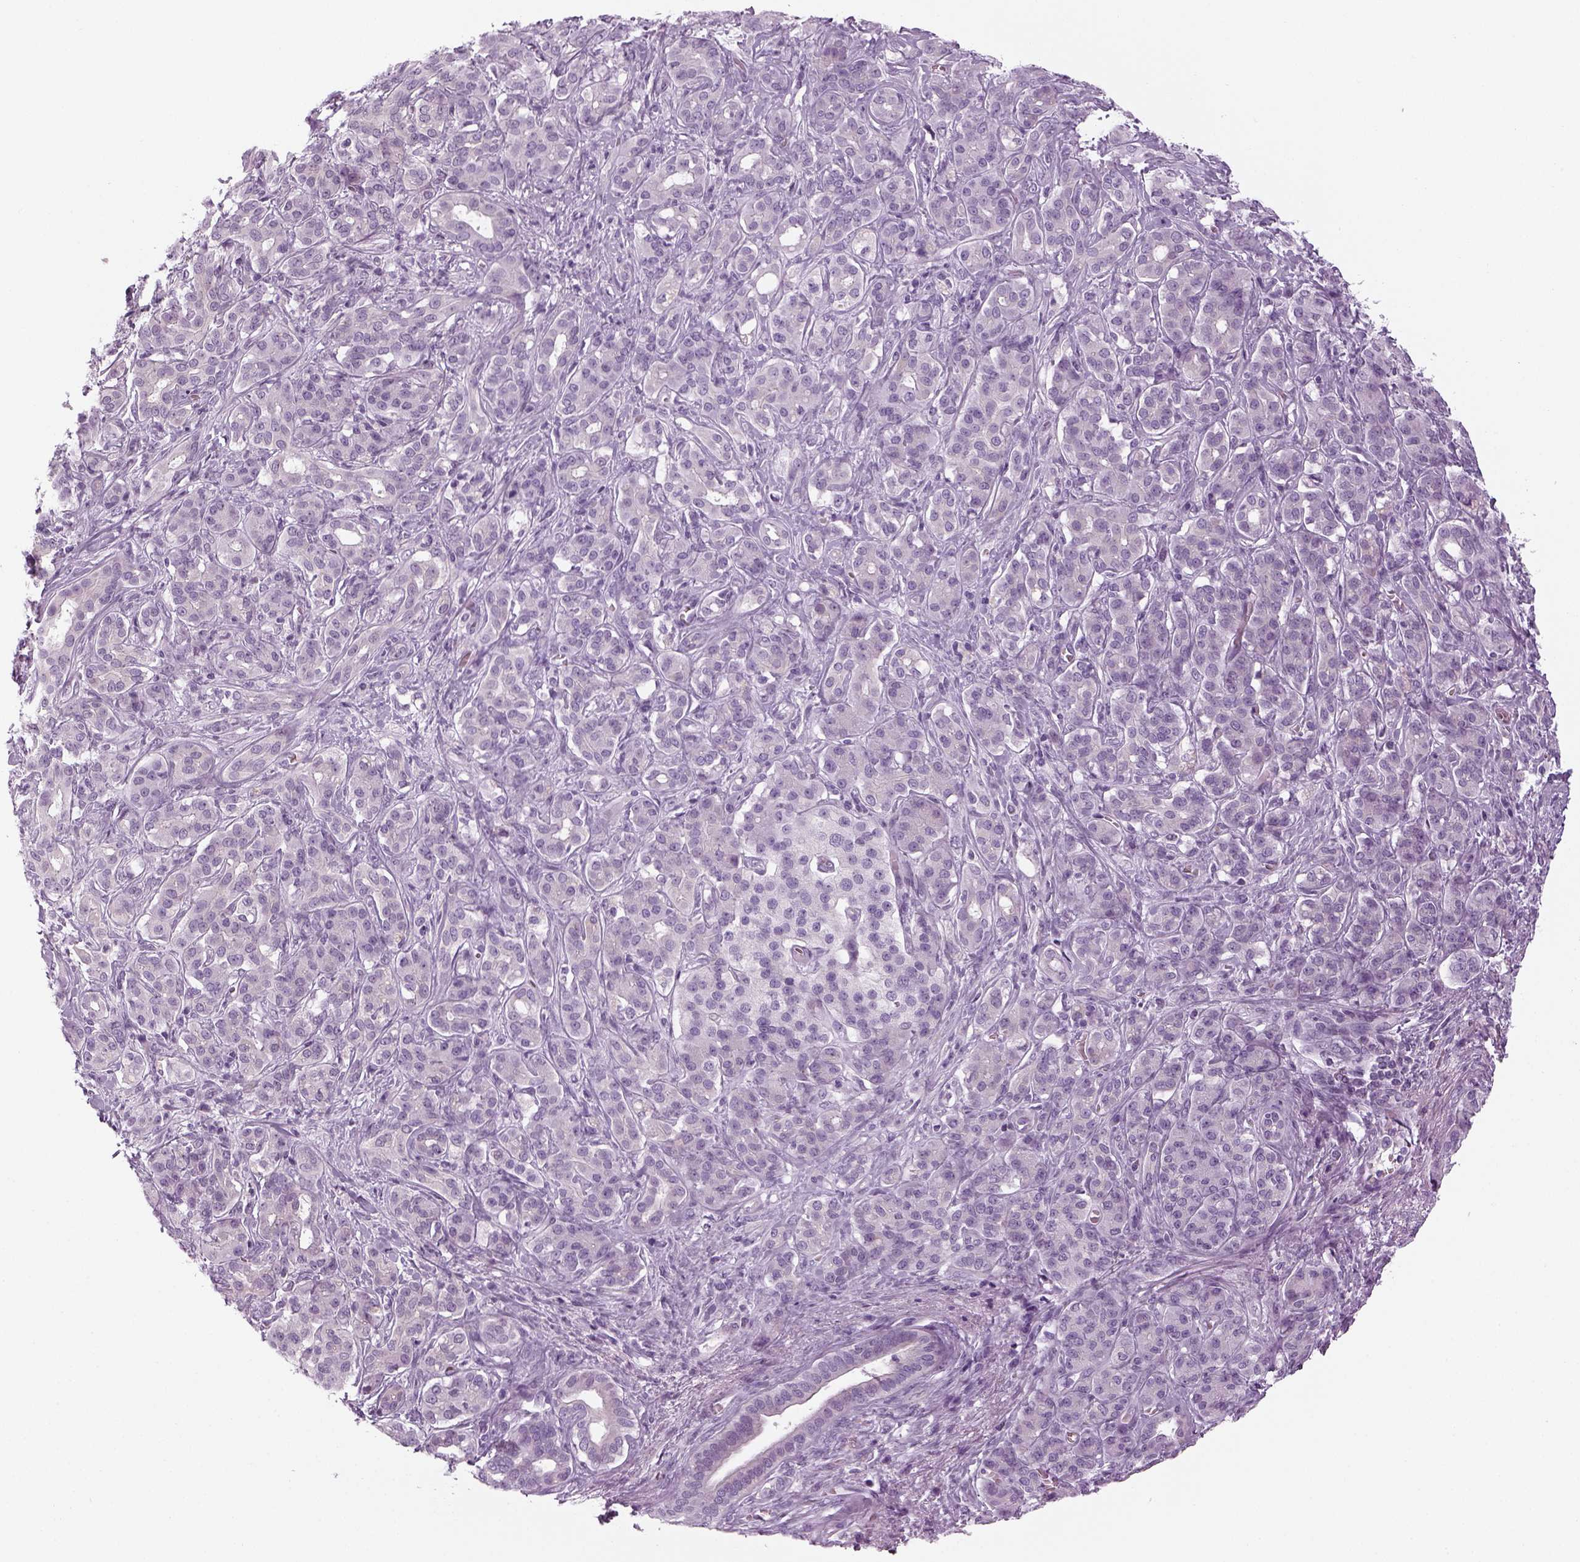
{"staining": {"intensity": "negative", "quantity": "none", "location": "none"}, "tissue": "pancreatic cancer", "cell_type": "Tumor cells", "image_type": "cancer", "snomed": [{"axis": "morphology", "description": "Normal tissue, NOS"}, {"axis": "morphology", "description": "Inflammation, NOS"}, {"axis": "morphology", "description": "Adenocarcinoma, NOS"}, {"axis": "topography", "description": "Pancreas"}], "caption": "DAB immunohistochemical staining of human adenocarcinoma (pancreatic) reveals no significant expression in tumor cells.", "gene": "LRRIQ3", "patient": {"sex": "male", "age": 57}}